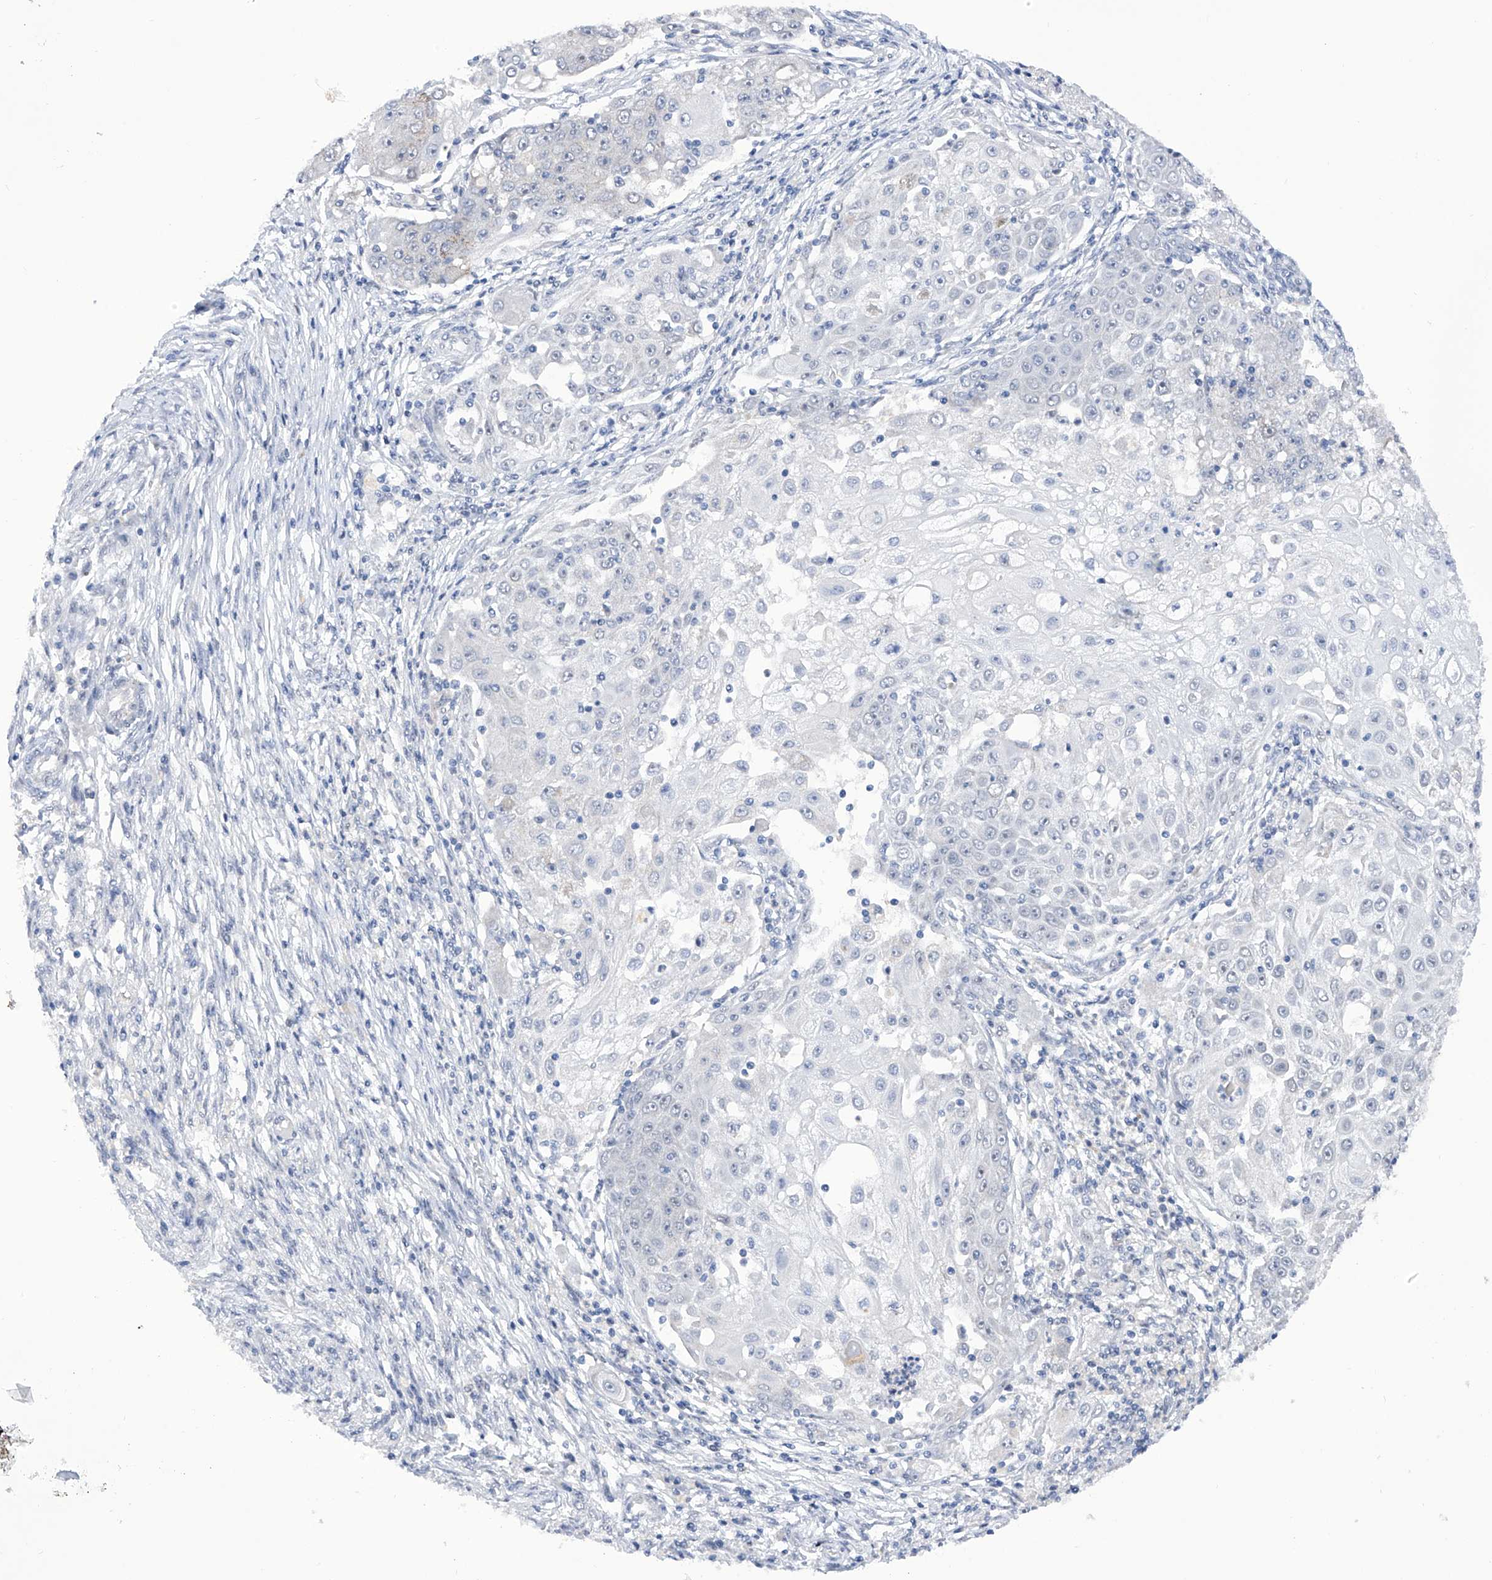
{"staining": {"intensity": "negative", "quantity": "none", "location": "none"}, "tissue": "ovarian cancer", "cell_type": "Tumor cells", "image_type": "cancer", "snomed": [{"axis": "morphology", "description": "Carcinoma, endometroid"}, {"axis": "topography", "description": "Ovary"}], "caption": "Immunohistochemistry histopathology image of neoplastic tissue: human ovarian endometroid carcinoma stained with DAB (3,3'-diaminobenzidine) displays no significant protein expression in tumor cells.", "gene": "RAD54L", "patient": {"sex": "female", "age": 42}}